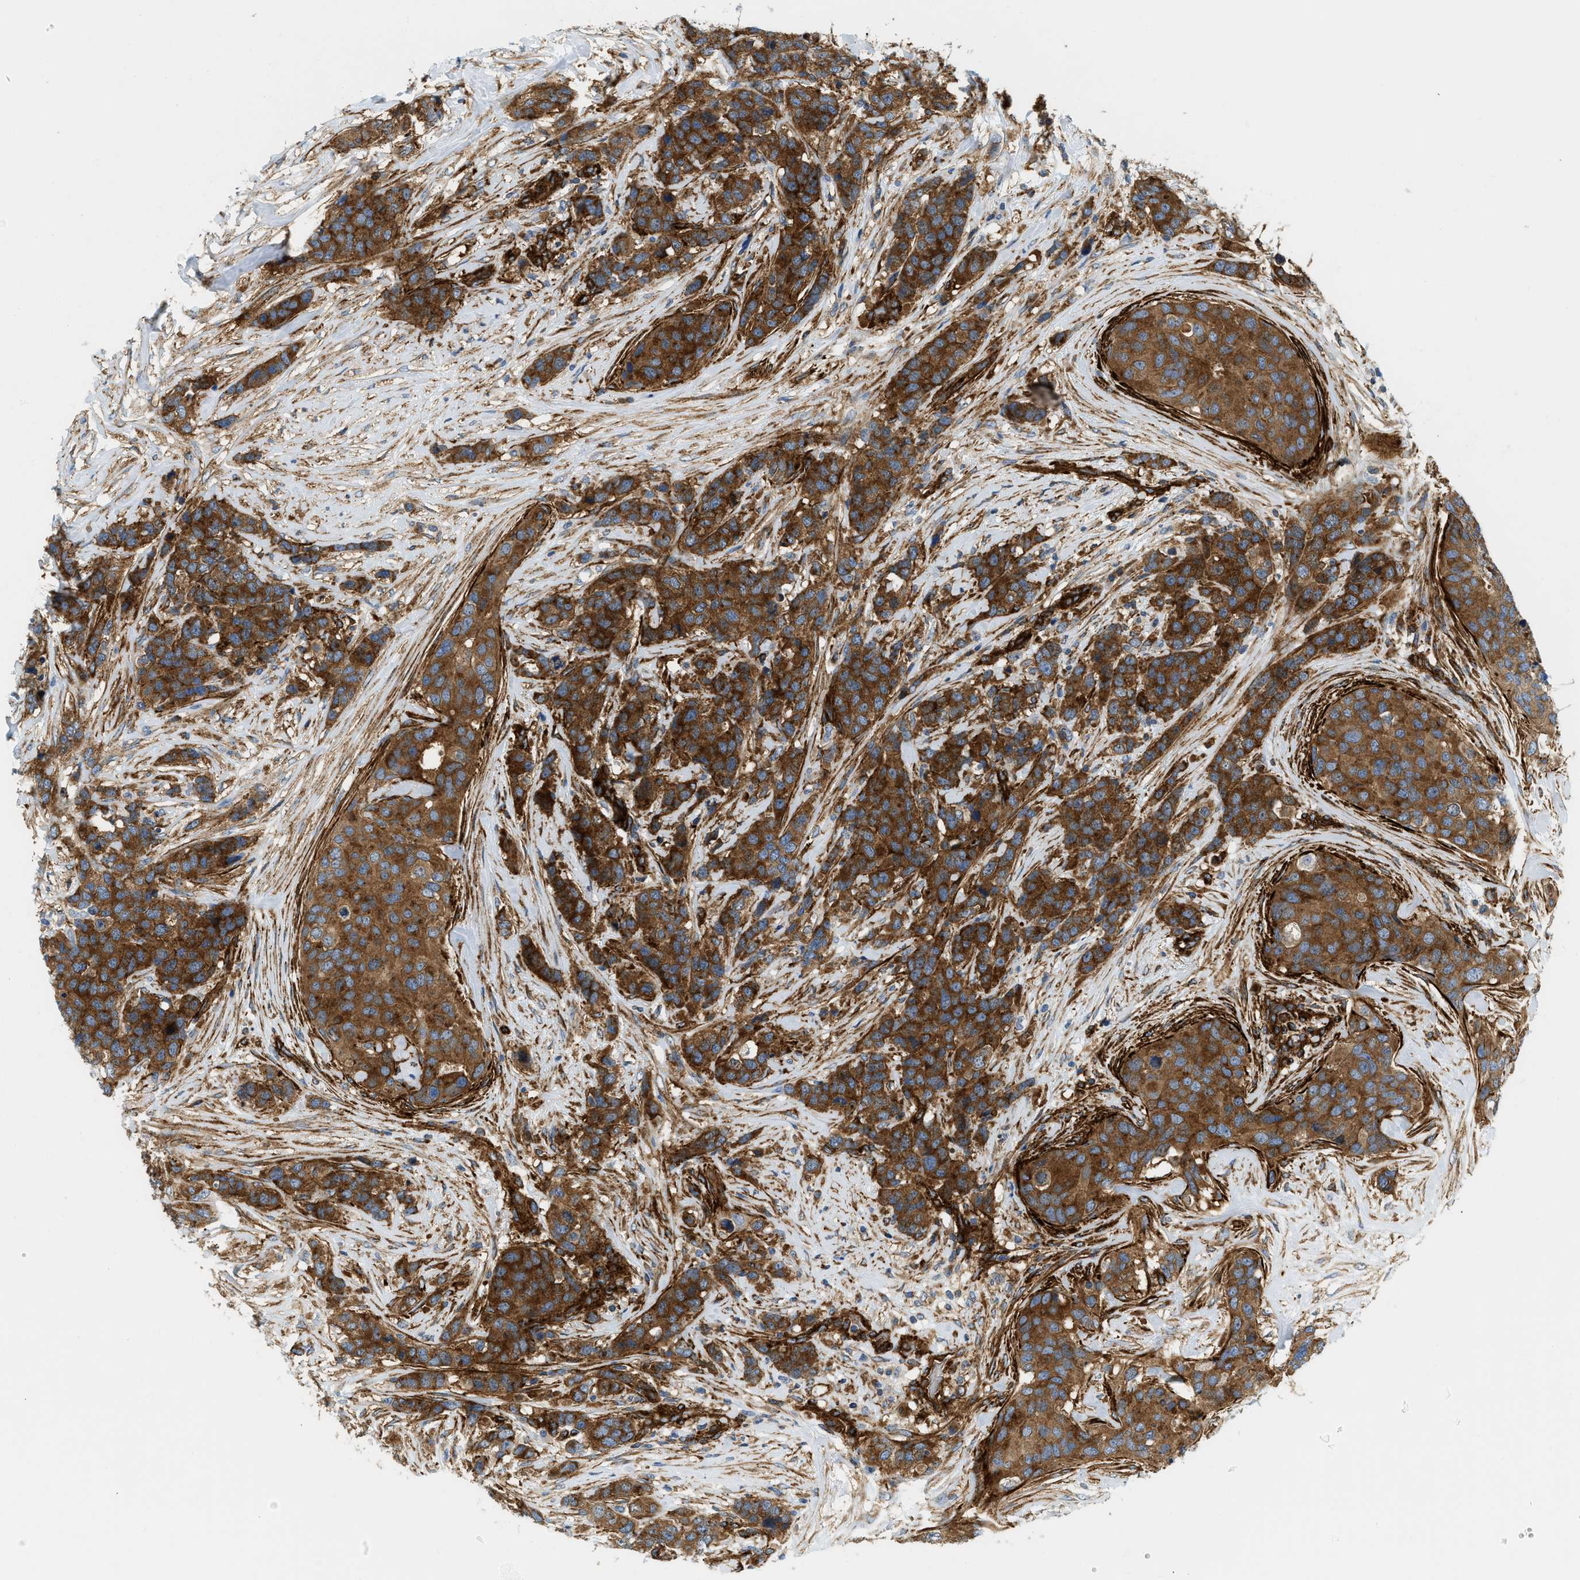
{"staining": {"intensity": "strong", "quantity": ">75%", "location": "cytoplasmic/membranous"}, "tissue": "breast cancer", "cell_type": "Tumor cells", "image_type": "cancer", "snomed": [{"axis": "morphology", "description": "Lobular carcinoma"}, {"axis": "topography", "description": "Breast"}], "caption": "This histopathology image demonstrates immunohistochemistry staining of human lobular carcinoma (breast), with high strong cytoplasmic/membranous expression in about >75% of tumor cells.", "gene": "HIP1", "patient": {"sex": "female", "age": 59}}